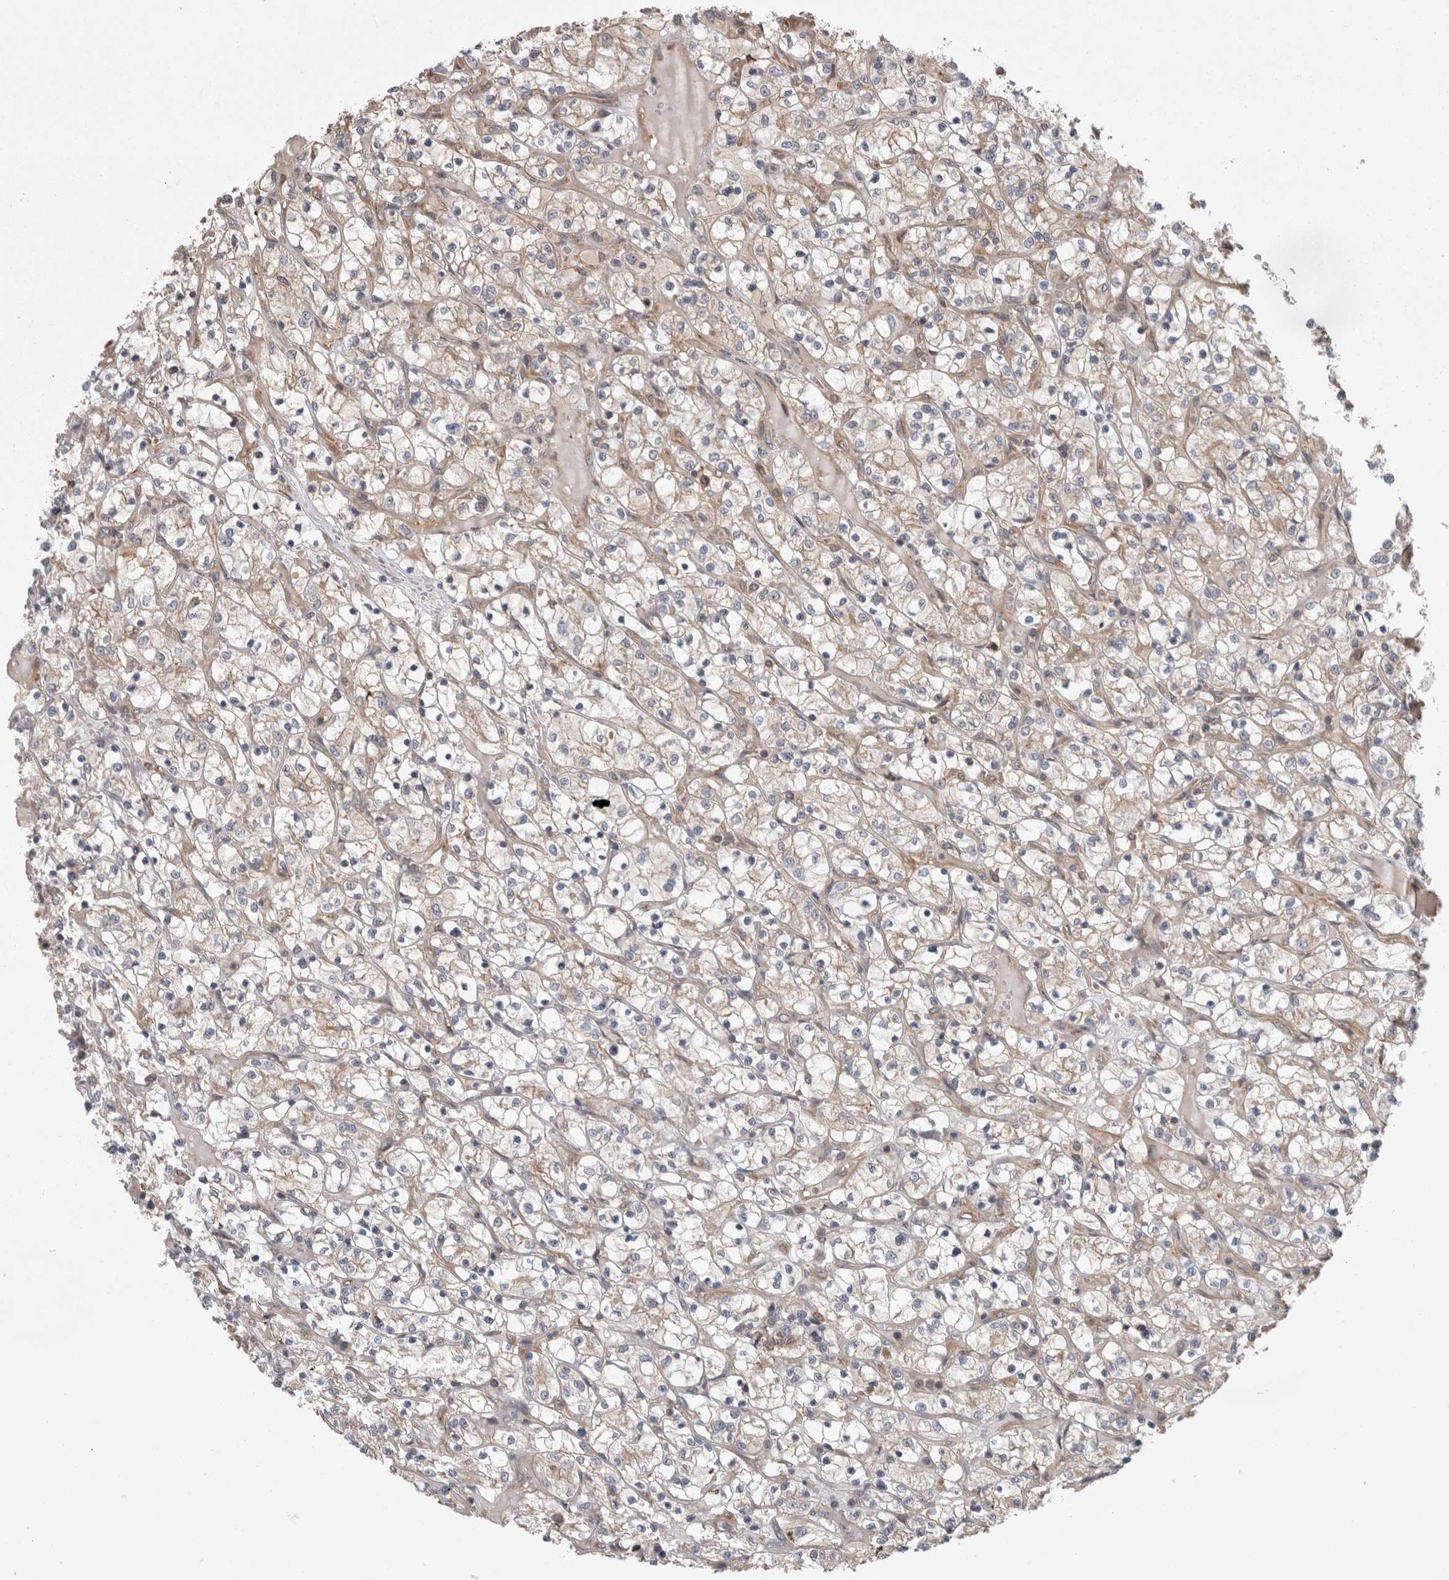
{"staining": {"intensity": "weak", "quantity": "<25%", "location": "cytoplasmic/membranous"}, "tissue": "renal cancer", "cell_type": "Tumor cells", "image_type": "cancer", "snomed": [{"axis": "morphology", "description": "Adenocarcinoma, NOS"}, {"axis": "topography", "description": "Kidney"}], "caption": "There is no significant positivity in tumor cells of renal cancer (adenocarcinoma).", "gene": "SMCR8", "patient": {"sex": "female", "age": 69}}